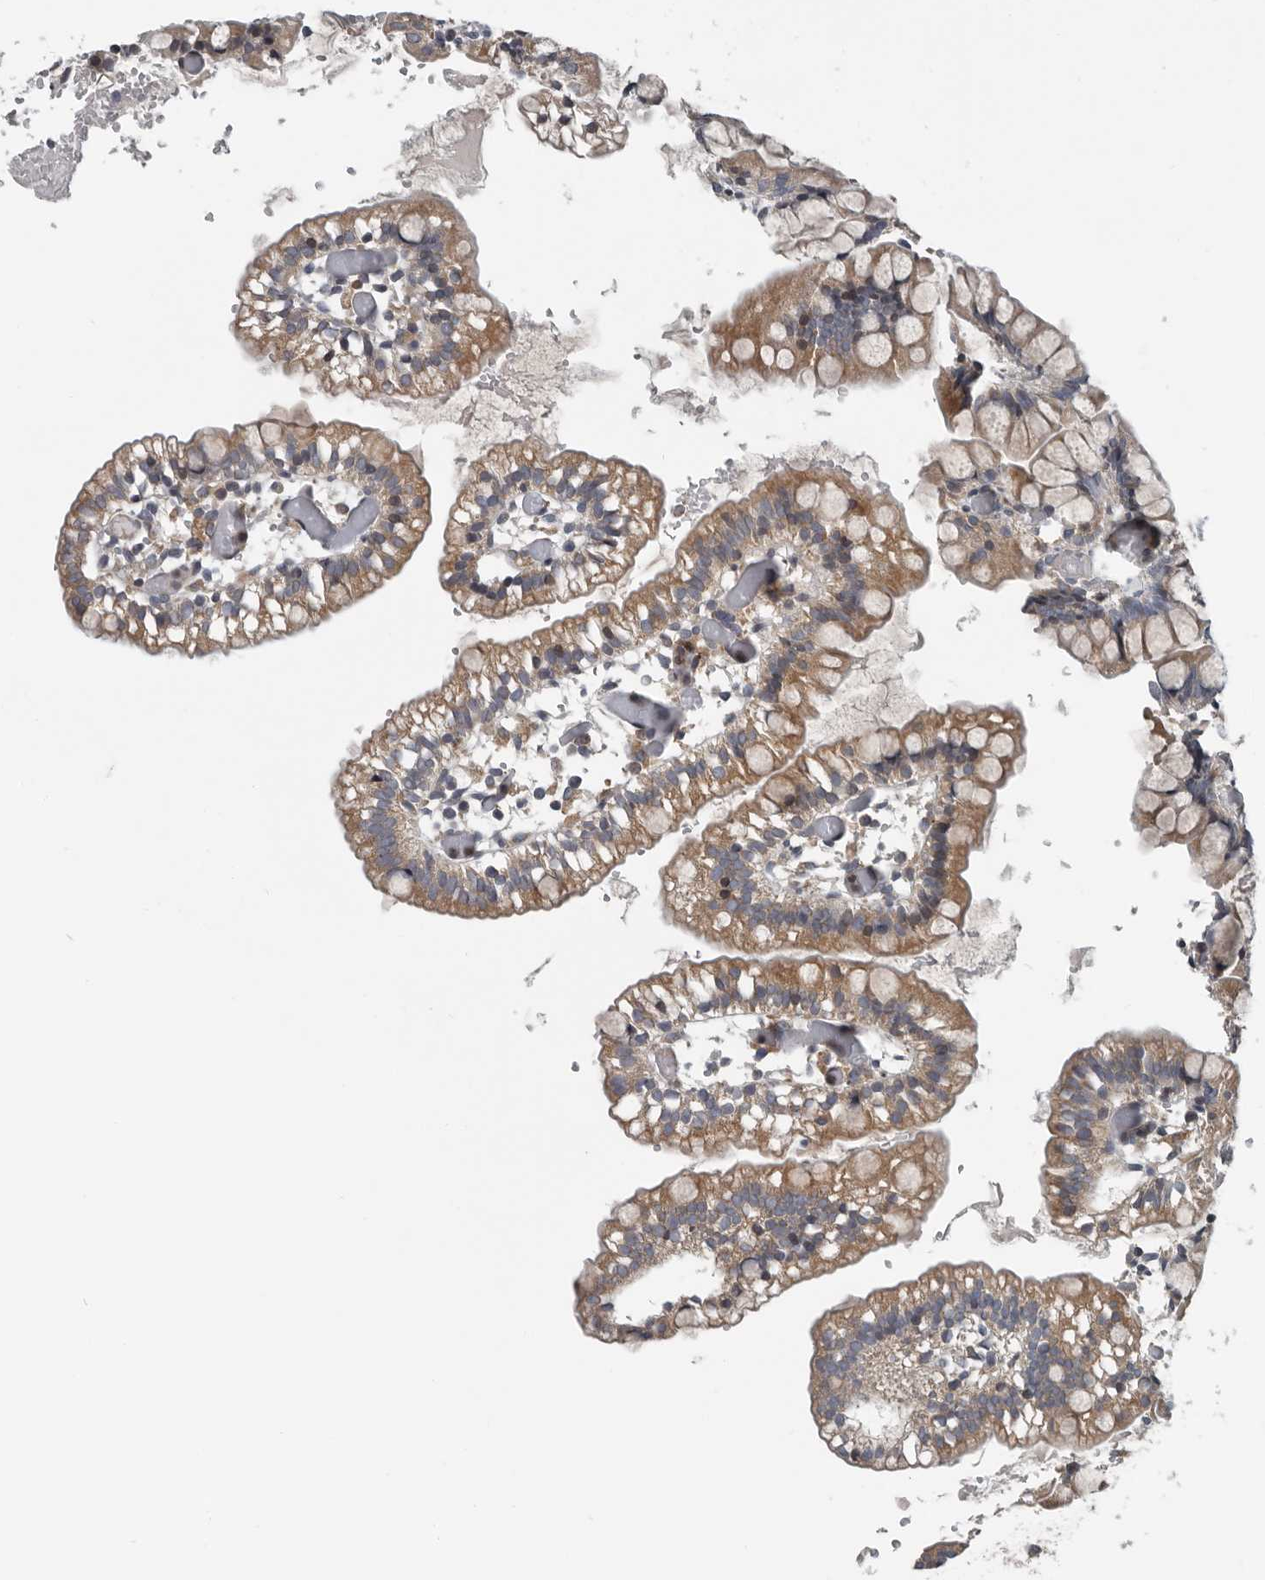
{"staining": {"intensity": "moderate", "quantity": ">75%", "location": "cytoplasmic/membranous"}, "tissue": "small intestine", "cell_type": "Glandular cells", "image_type": "normal", "snomed": [{"axis": "morphology", "description": "Normal tissue, NOS"}, {"axis": "morphology", "description": "Developmental malformation"}, {"axis": "topography", "description": "Small intestine"}], "caption": "Glandular cells exhibit medium levels of moderate cytoplasmic/membranous positivity in about >75% of cells in benign human small intestine.", "gene": "TMEM199", "patient": {"sex": "male"}}